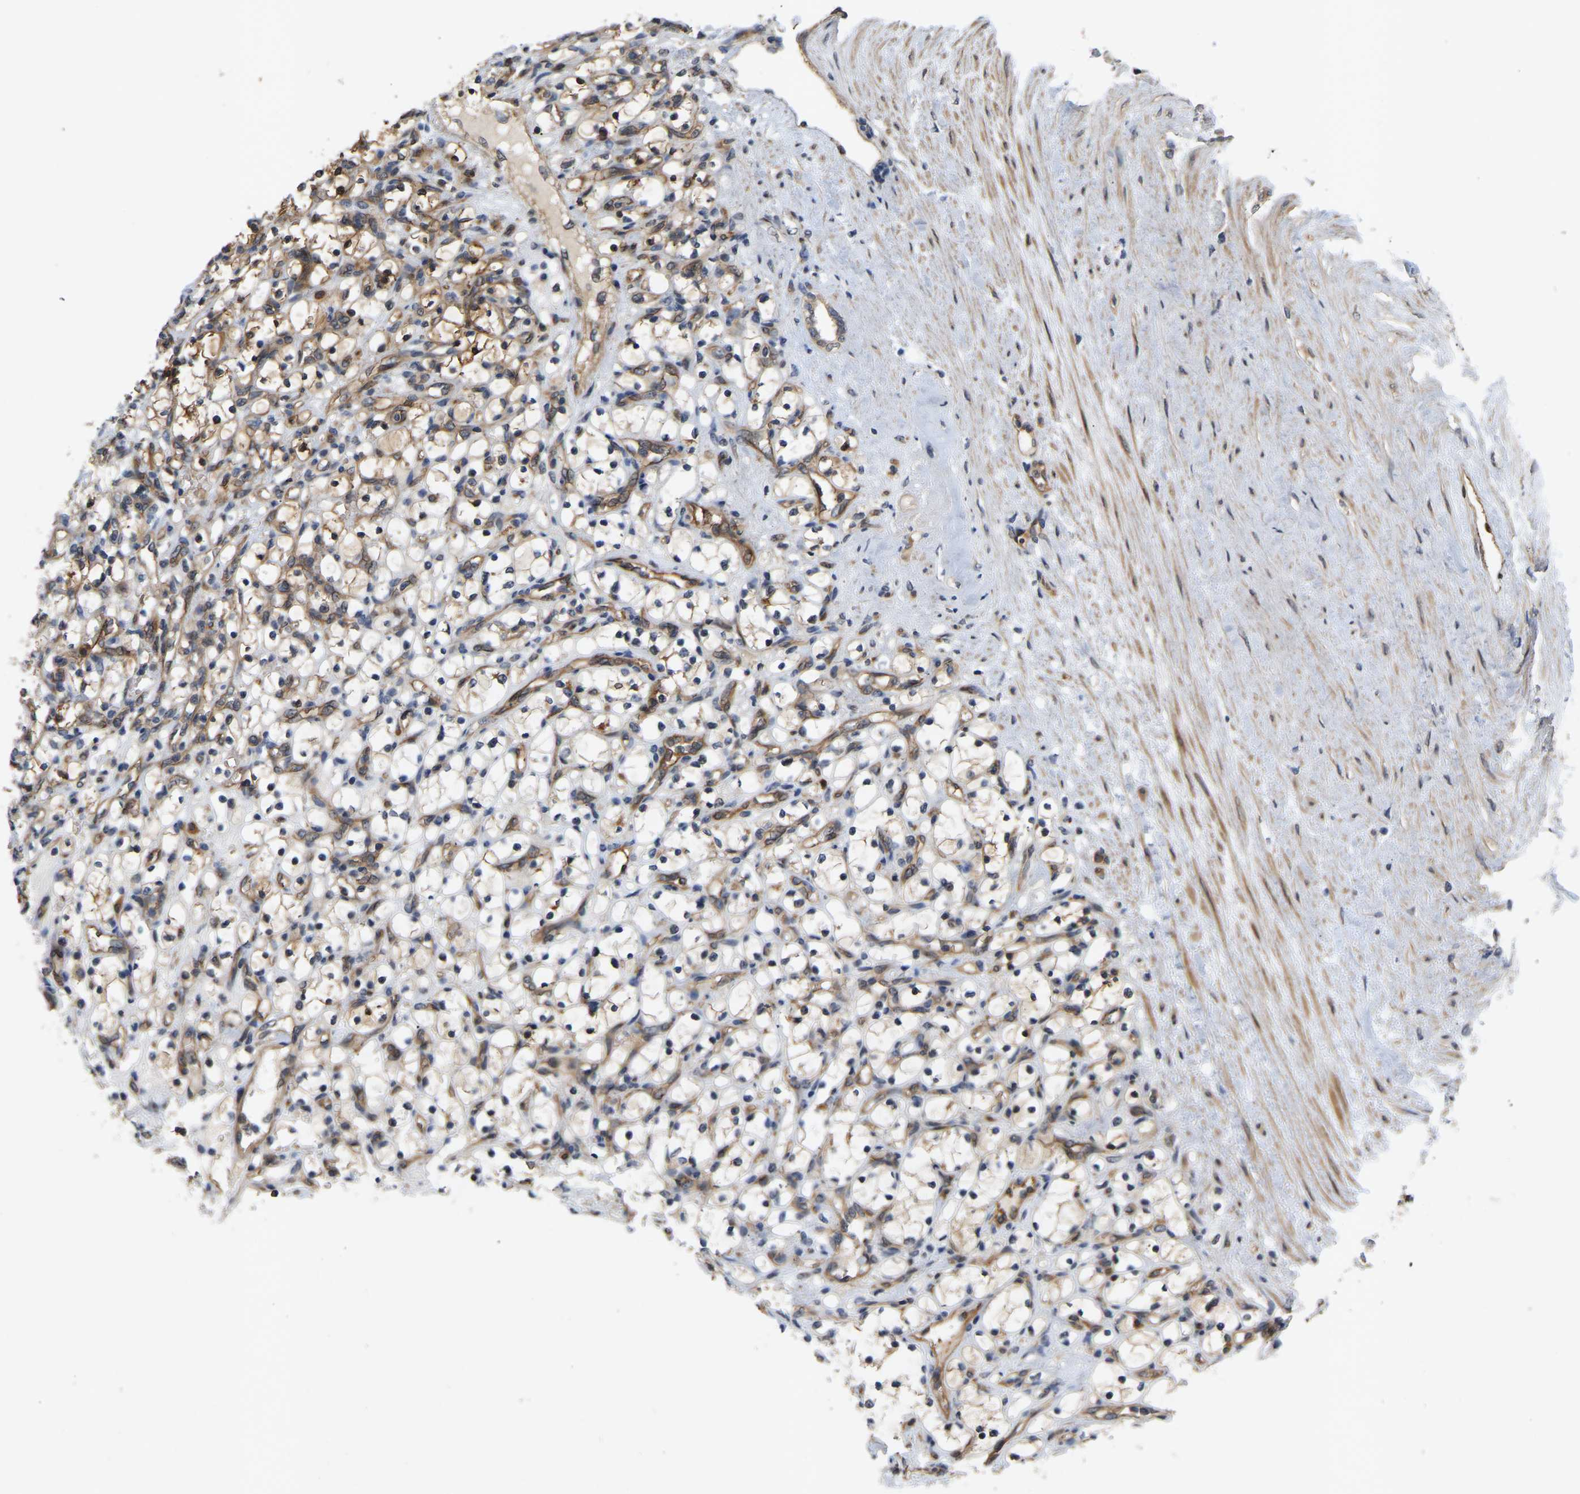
{"staining": {"intensity": "weak", "quantity": "<25%", "location": "cytoplasmic/membranous"}, "tissue": "renal cancer", "cell_type": "Tumor cells", "image_type": "cancer", "snomed": [{"axis": "morphology", "description": "Adenocarcinoma, NOS"}, {"axis": "topography", "description": "Kidney"}], "caption": "Human renal cancer stained for a protein using immunohistochemistry reveals no staining in tumor cells.", "gene": "LIMK2", "patient": {"sex": "female", "age": 69}}